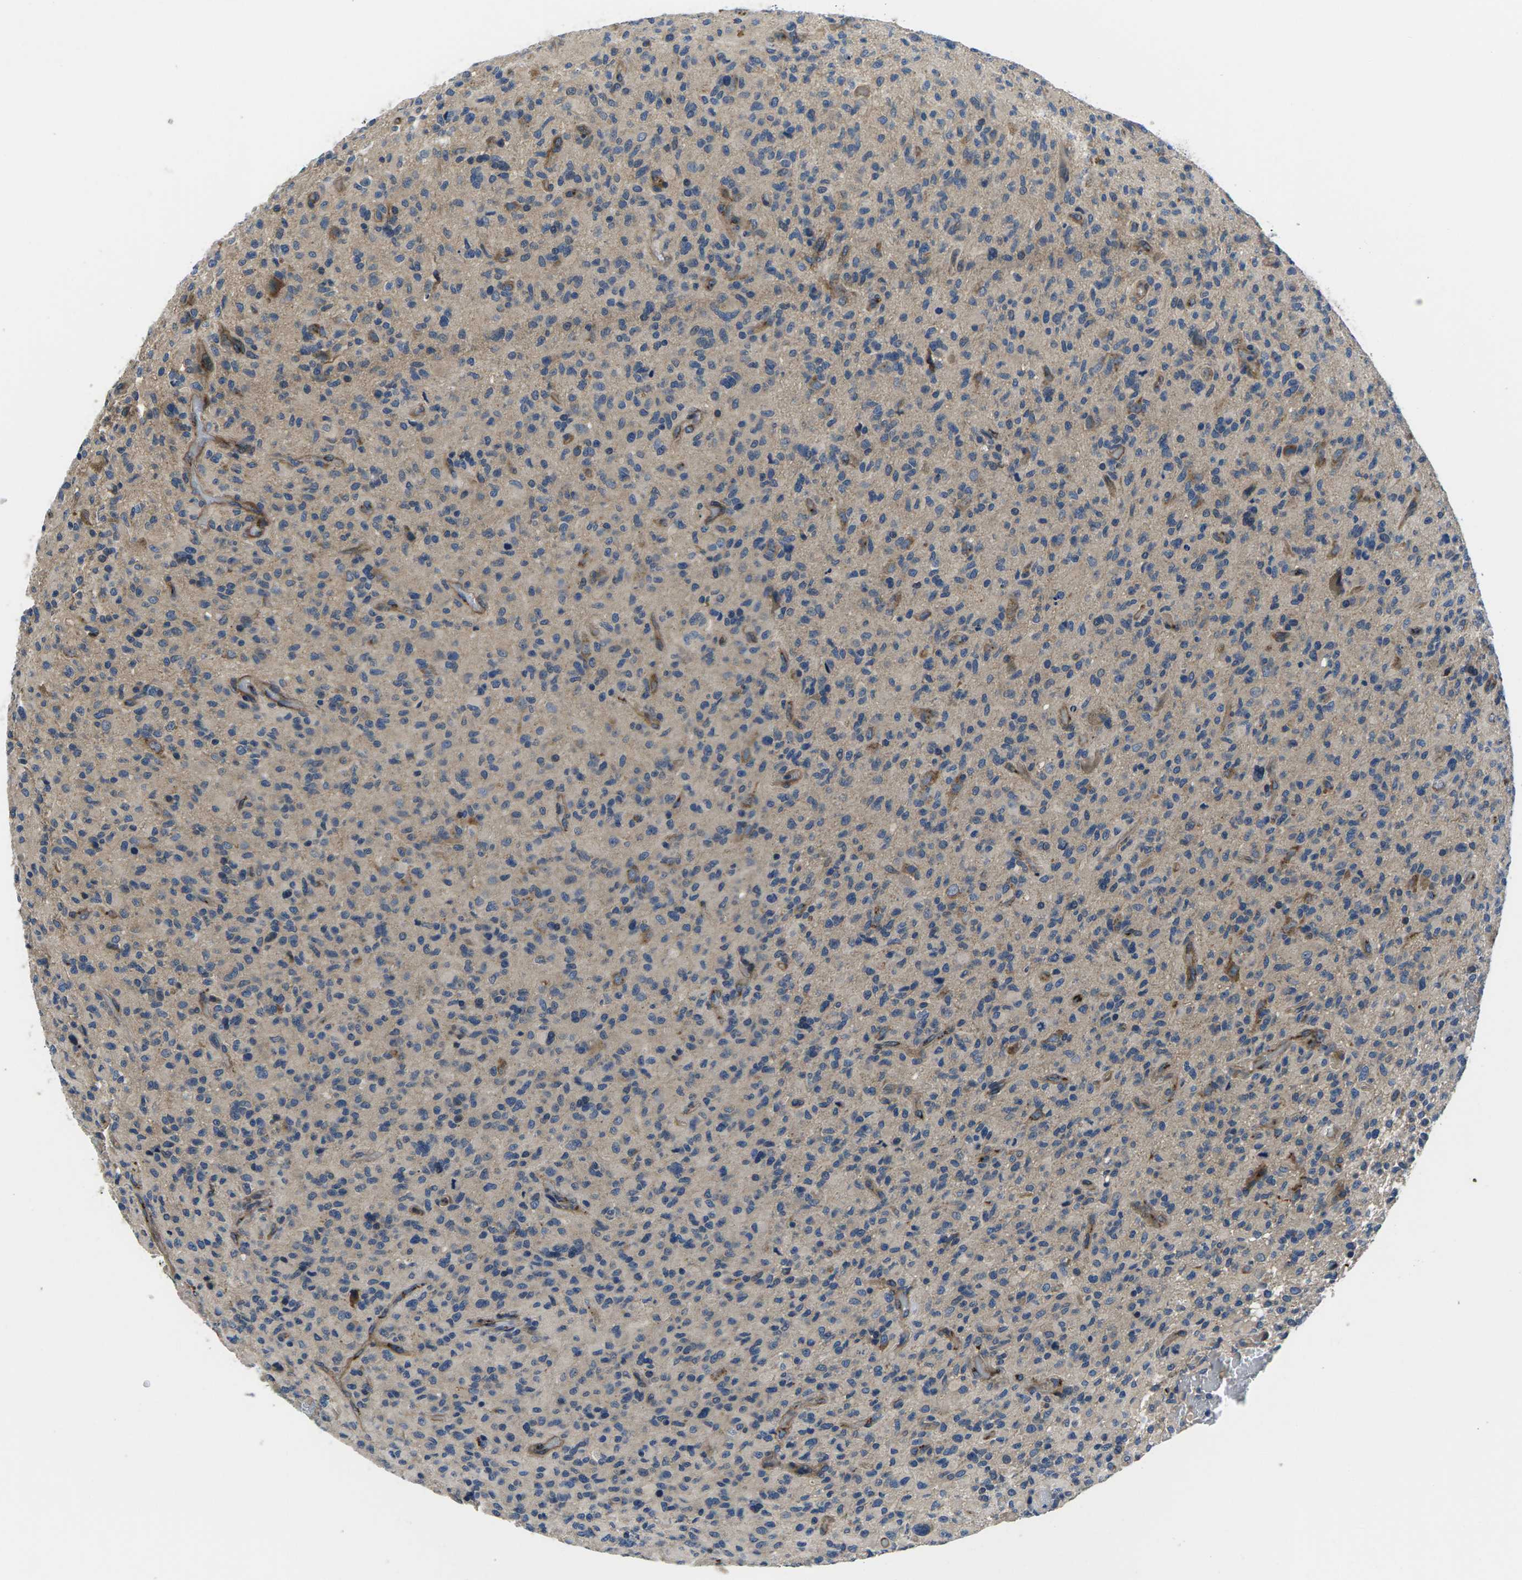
{"staining": {"intensity": "negative", "quantity": "none", "location": "none"}, "tissue": "glioma", "cell_type": "Tumor cells", "image_type": "cancer", "snomed": [{"axis": "morphology", "description": "Glioma, malignant, High grade"}, {"axis": "topography", "description": "Brain"}], "caption": "Malignant glioma (high-grade) stained for a protein using IHC exhibits no staining tumor cells.", "gene": "PLCE1", "patient": {"sex": "male", "age": 71}}